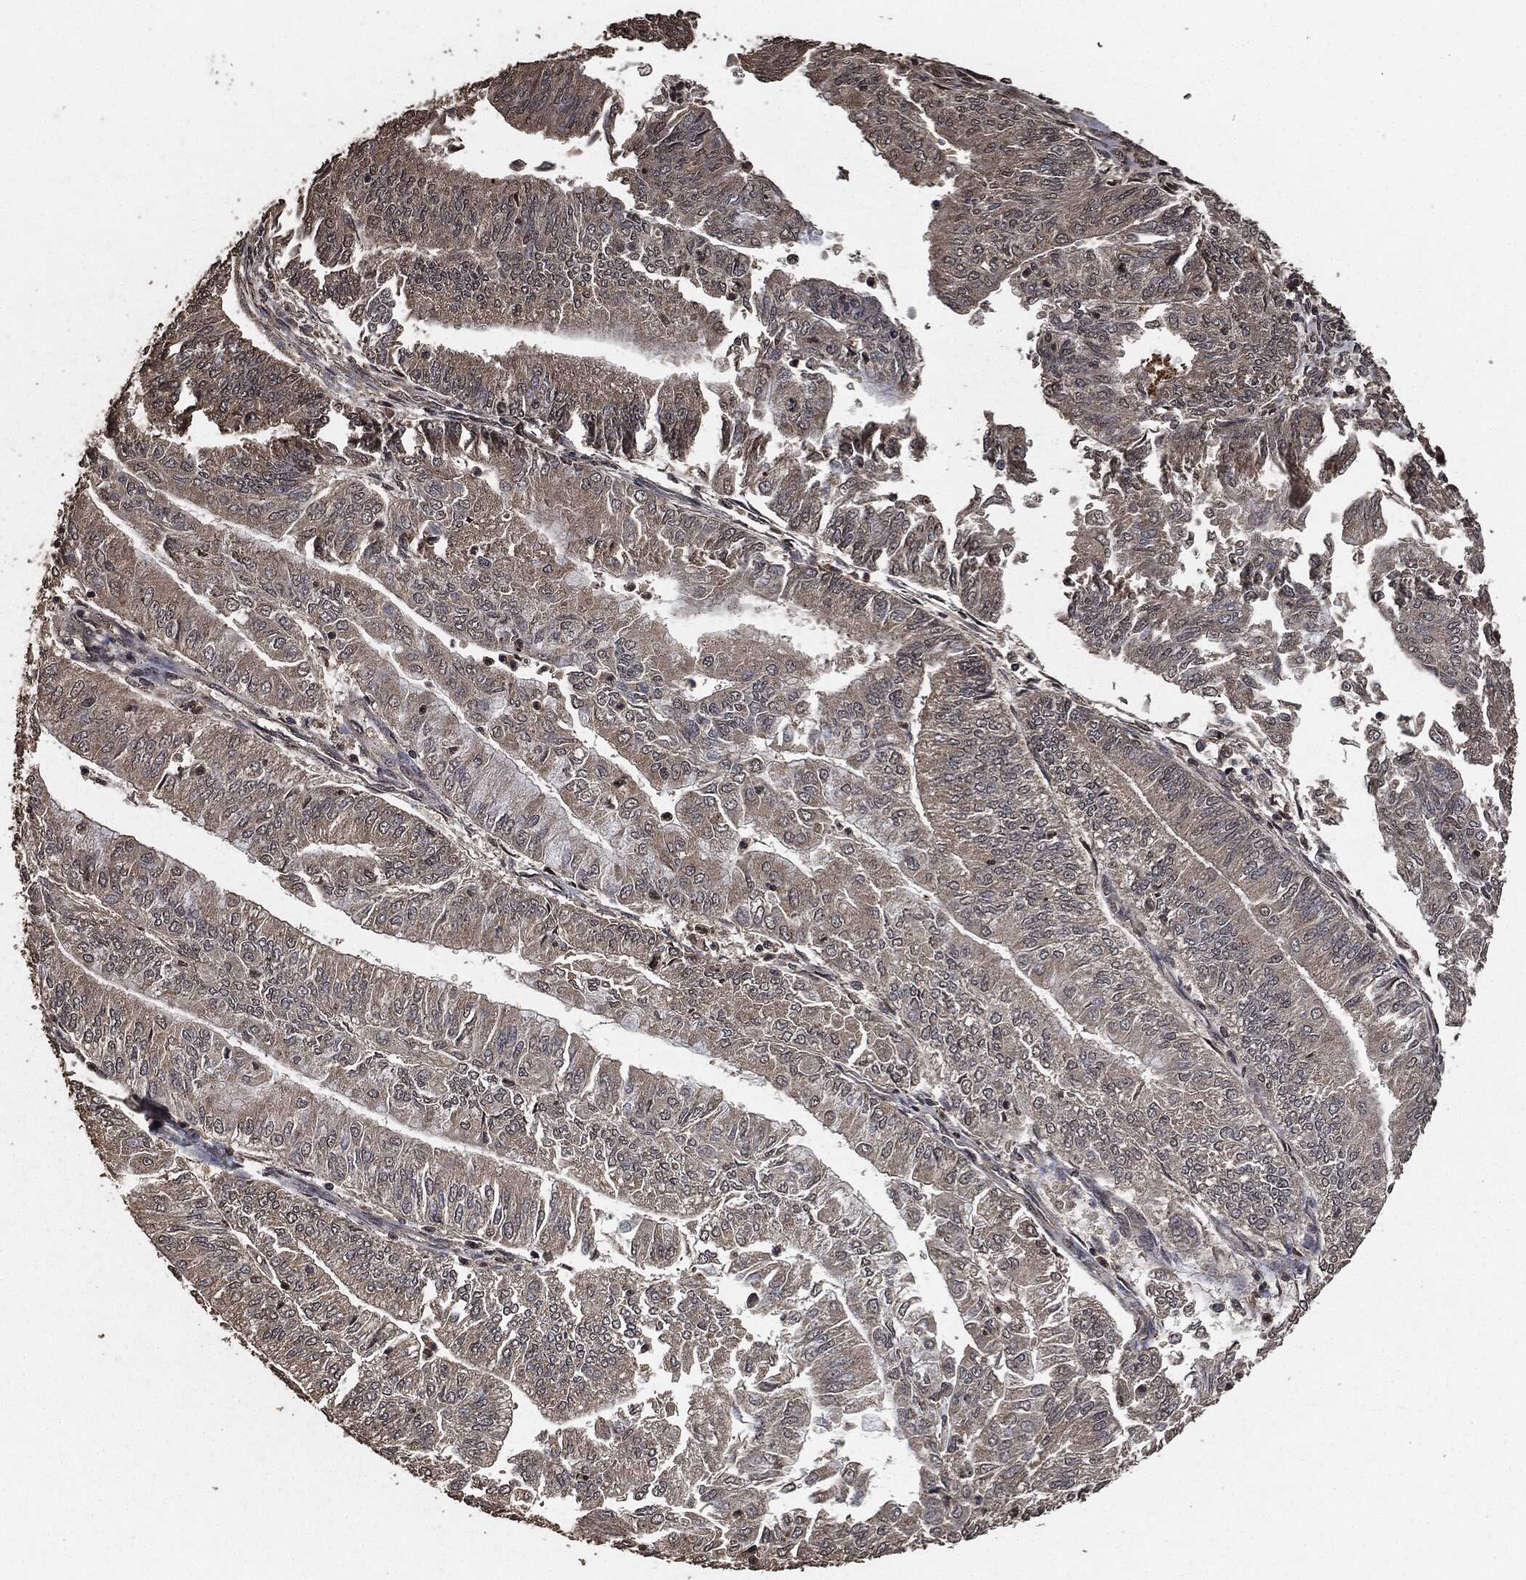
{"staining": {"intensity": "weak", "quantity": "<25%", "location": "cytoplasmic/membranous"}, "tissue": "endometrial cancer", "cell_type": "Tumor cells", "image_type": "cancer", "snomed": [{"axis": "morphology", "description": "Adenocarcinoma, NOS"}, {"axis": "topography", "description": "Endometrium"}], "caption": "Protein analysis of endometrial adenocarcinoma shows no significant staining in tumor cells.", "gene": "AKT1S1", "patient": {"sex": "female", "age": 59}}